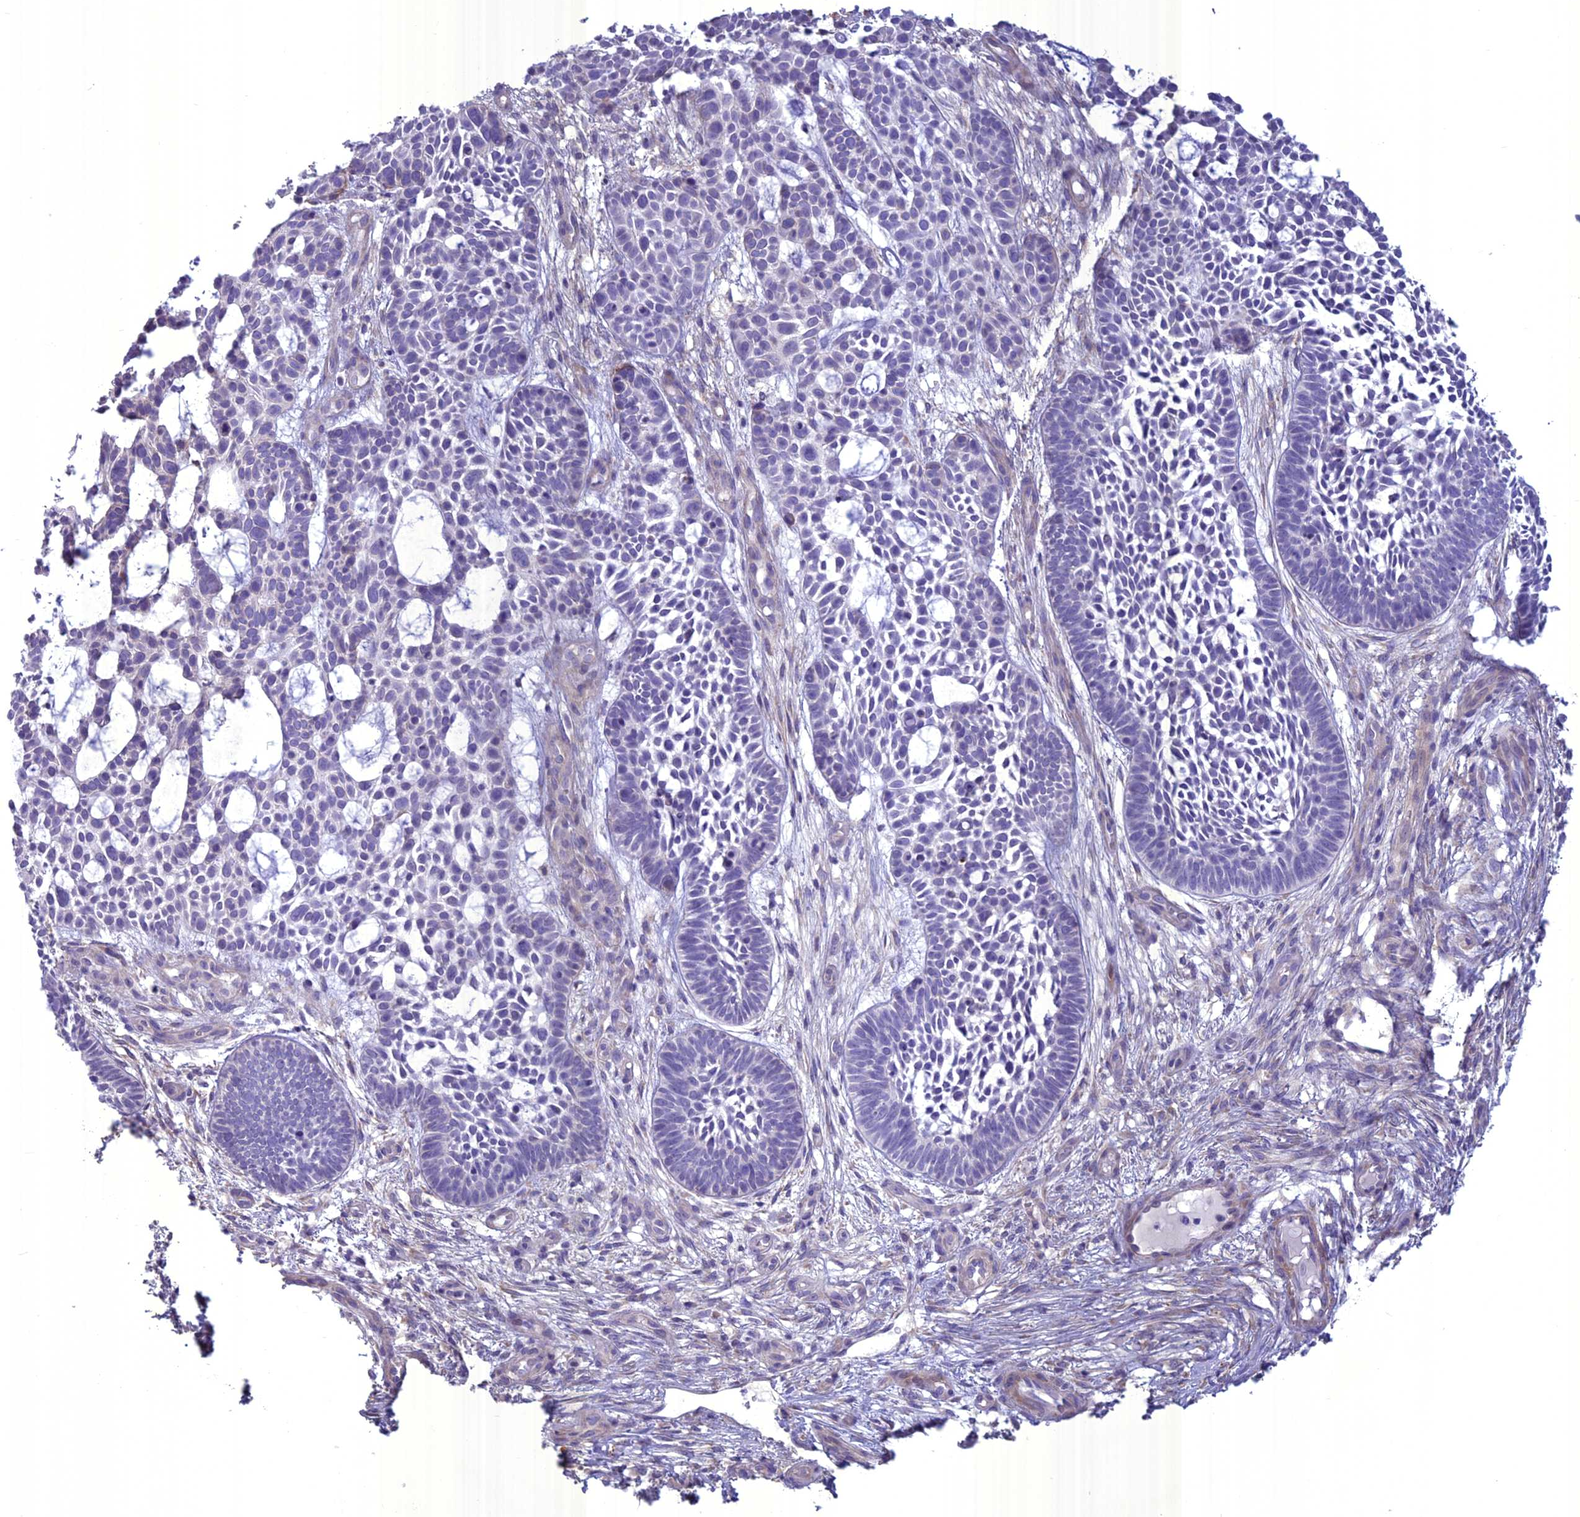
{"staining": {"intensity": "negative", "quantity": "none", "location": "none"}, "tissue": "skin cancer", "cell_type": "Tumor cells", "image_type": "cancer", "snomed": [{"axis": "morphology", "description": "Basal cell carcinoma"}, {"axis": "topography", "description": "Skin"}], "caption": "Tumor cells show no significant protein expression in basal cell carcinoma (skin).", "gene": "SPHKAP", "patient": {"sex": "male", "age": 89}}